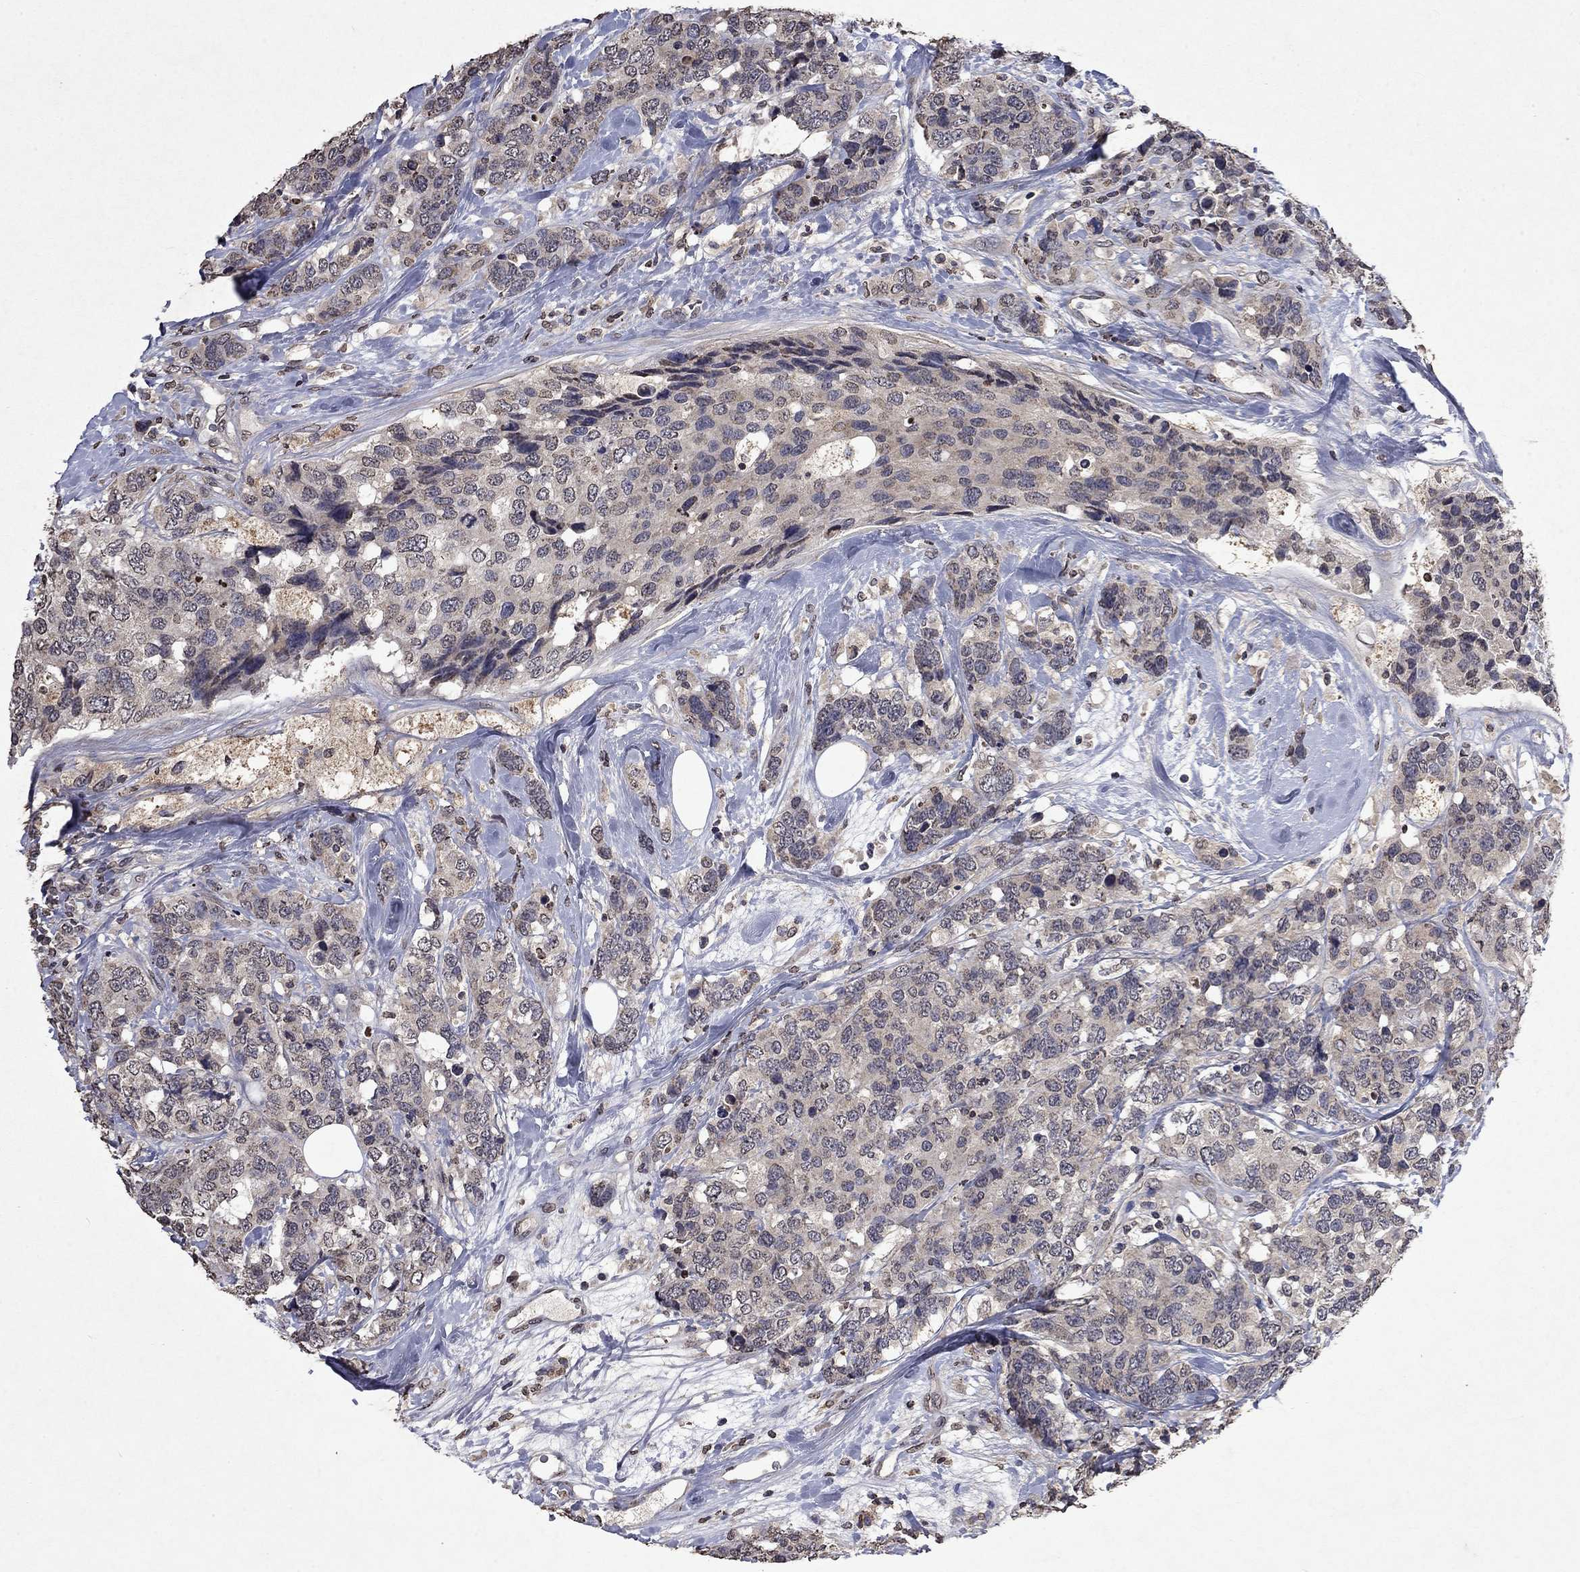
{"staining": {"intensity": "weak", "quantity": "25%-75%", "location": "cytoplasmic/membranous"}, "tissue": "breast cancer", "cell_type": "Tumor cells", "image_type": "cancer", "snomed": [{"axis": "morphology", "description": "Lobular carcinoma"}, {"axis": "topography", "description": "Breast"}], "caption": "Human breast cancer stained with a brown dye displays weak cytoplasmic/membranous positive expression in about 25%-75% of tumor cells.", "gene": "TTC38", "patient": {"sex": "female", "age": 59}}